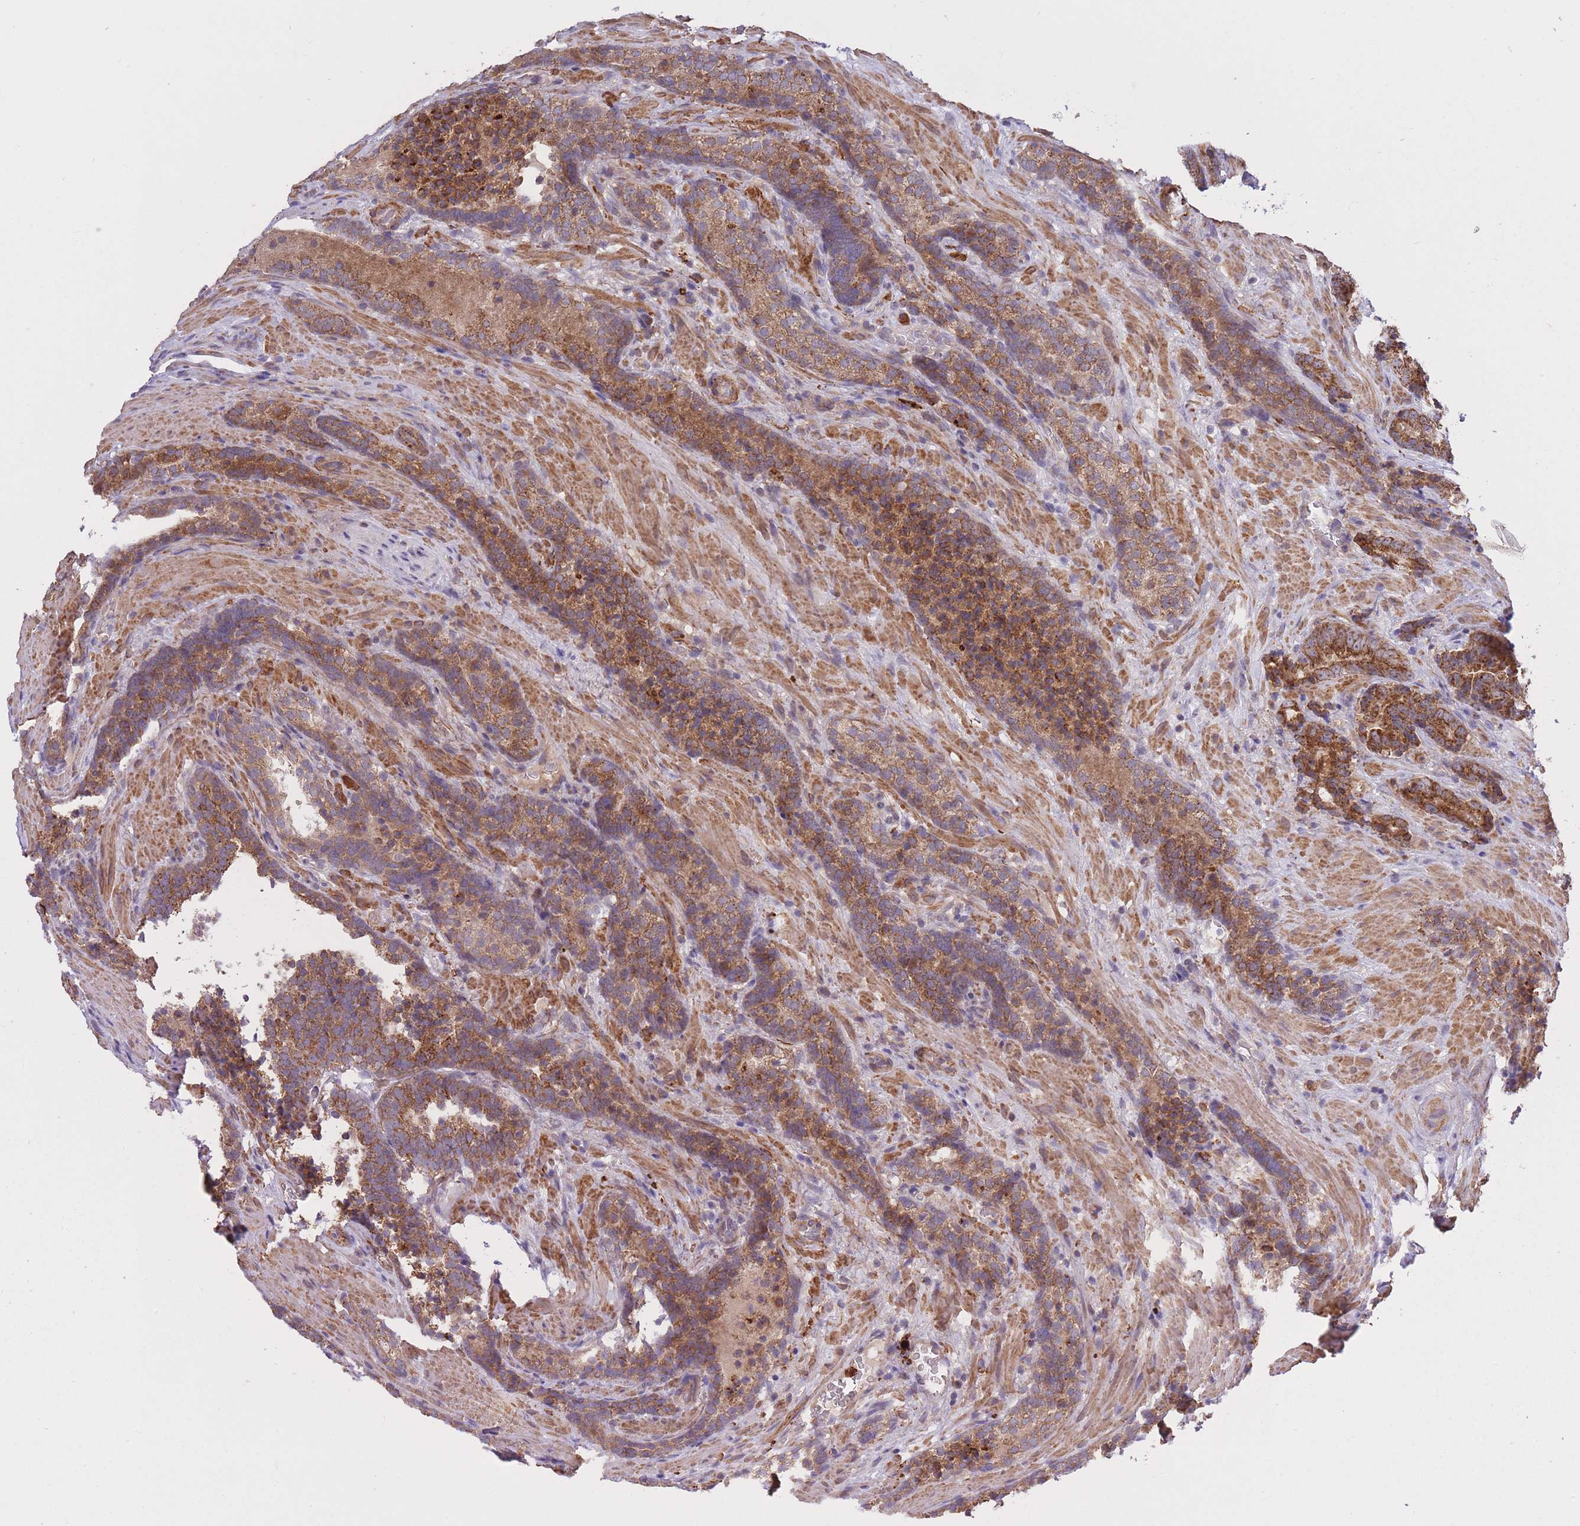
{"staining": {"intensity": "moderate", "quantity": ">75%", "location": "cytoplasmic/membranous"}, "tissue": "prostate cancer", "cell_type": "Tumor cells", "image_type": "cancer", "snomed": [{"axis": "morphology", "description": "Adenocarcinoma, Low grade"}, {"axis": "topography", "description": "Prostate"}], "caption": "Immunohistochemistry (IHC) staining of adenocarcinoma (low-grade) (prostate), which demonstrates medium levels of moderate cytoplasmic/membranous positivity in approximately >75% of tumor cells indicating moderate cytoplasmic/membranous protein positivity. The staining was performed using DAB (3,3'-diaminobenzidine) (brown) for protein detection and nuclei were counterstained in hematoxylin (blue).", "gene": "ATP13A2", "patient": {"sex": "male", "age": 58}}